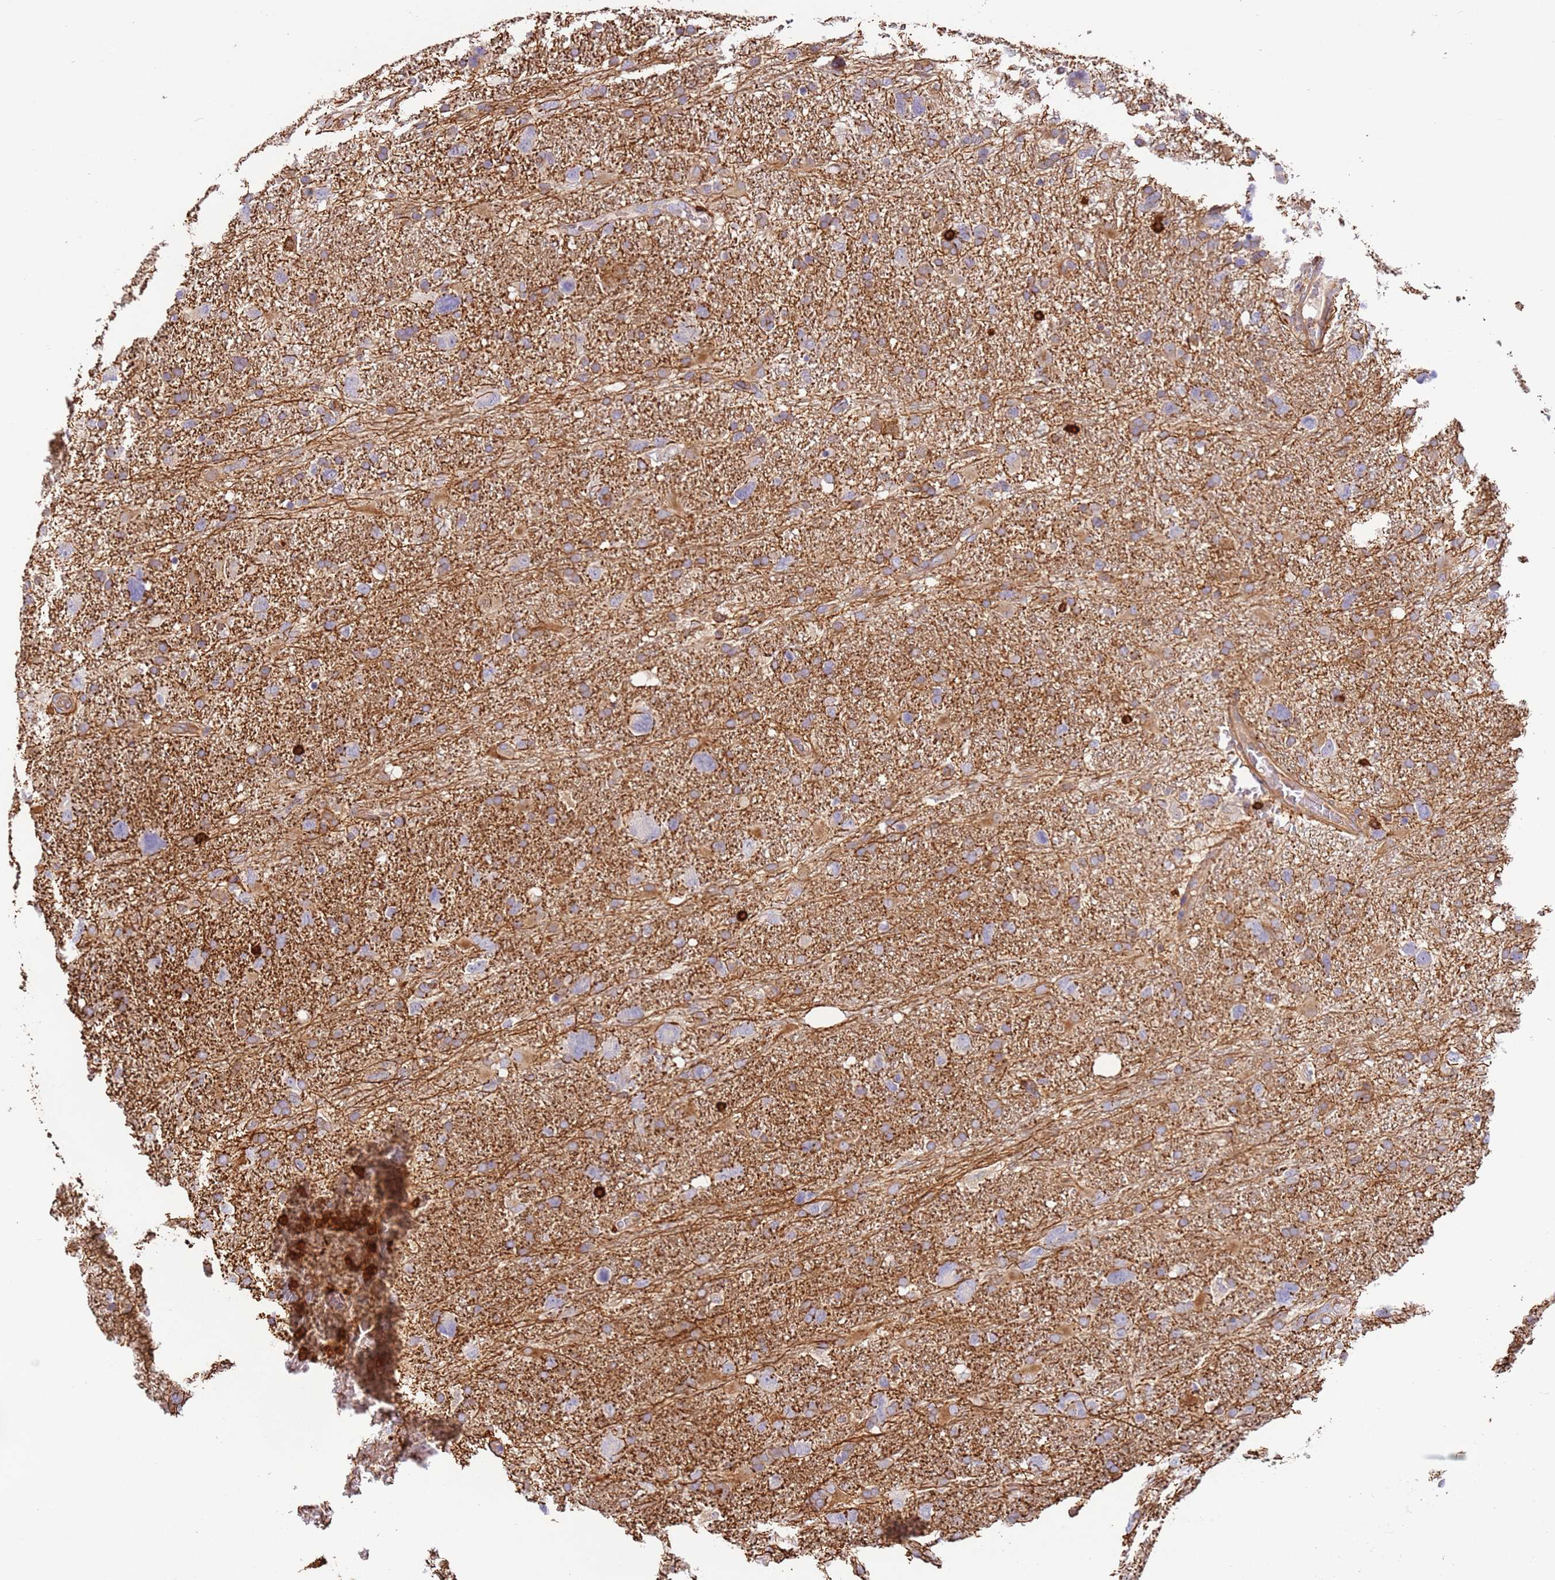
{"staining": {"intensity": "moderate", "quantity": "<25%", "location": "cytoplasmic/membranous"}, "tissue": "glioma", "cell_type": "Tumor cells", "image_type": "cancer", "snomed": [{"axis": "morphology", "description": "Glioma, malignant, High grade"}, {"axis": "topography", "description": "Brain"}], "caption": "The immunohistochemical stain highlights moderate cytoplasmic/membranous positivity in tumor cells of malignant glioma (high-grade) tissue.", "gene": "OR6P1", "patient": {"sex": "male", "age": 61}}